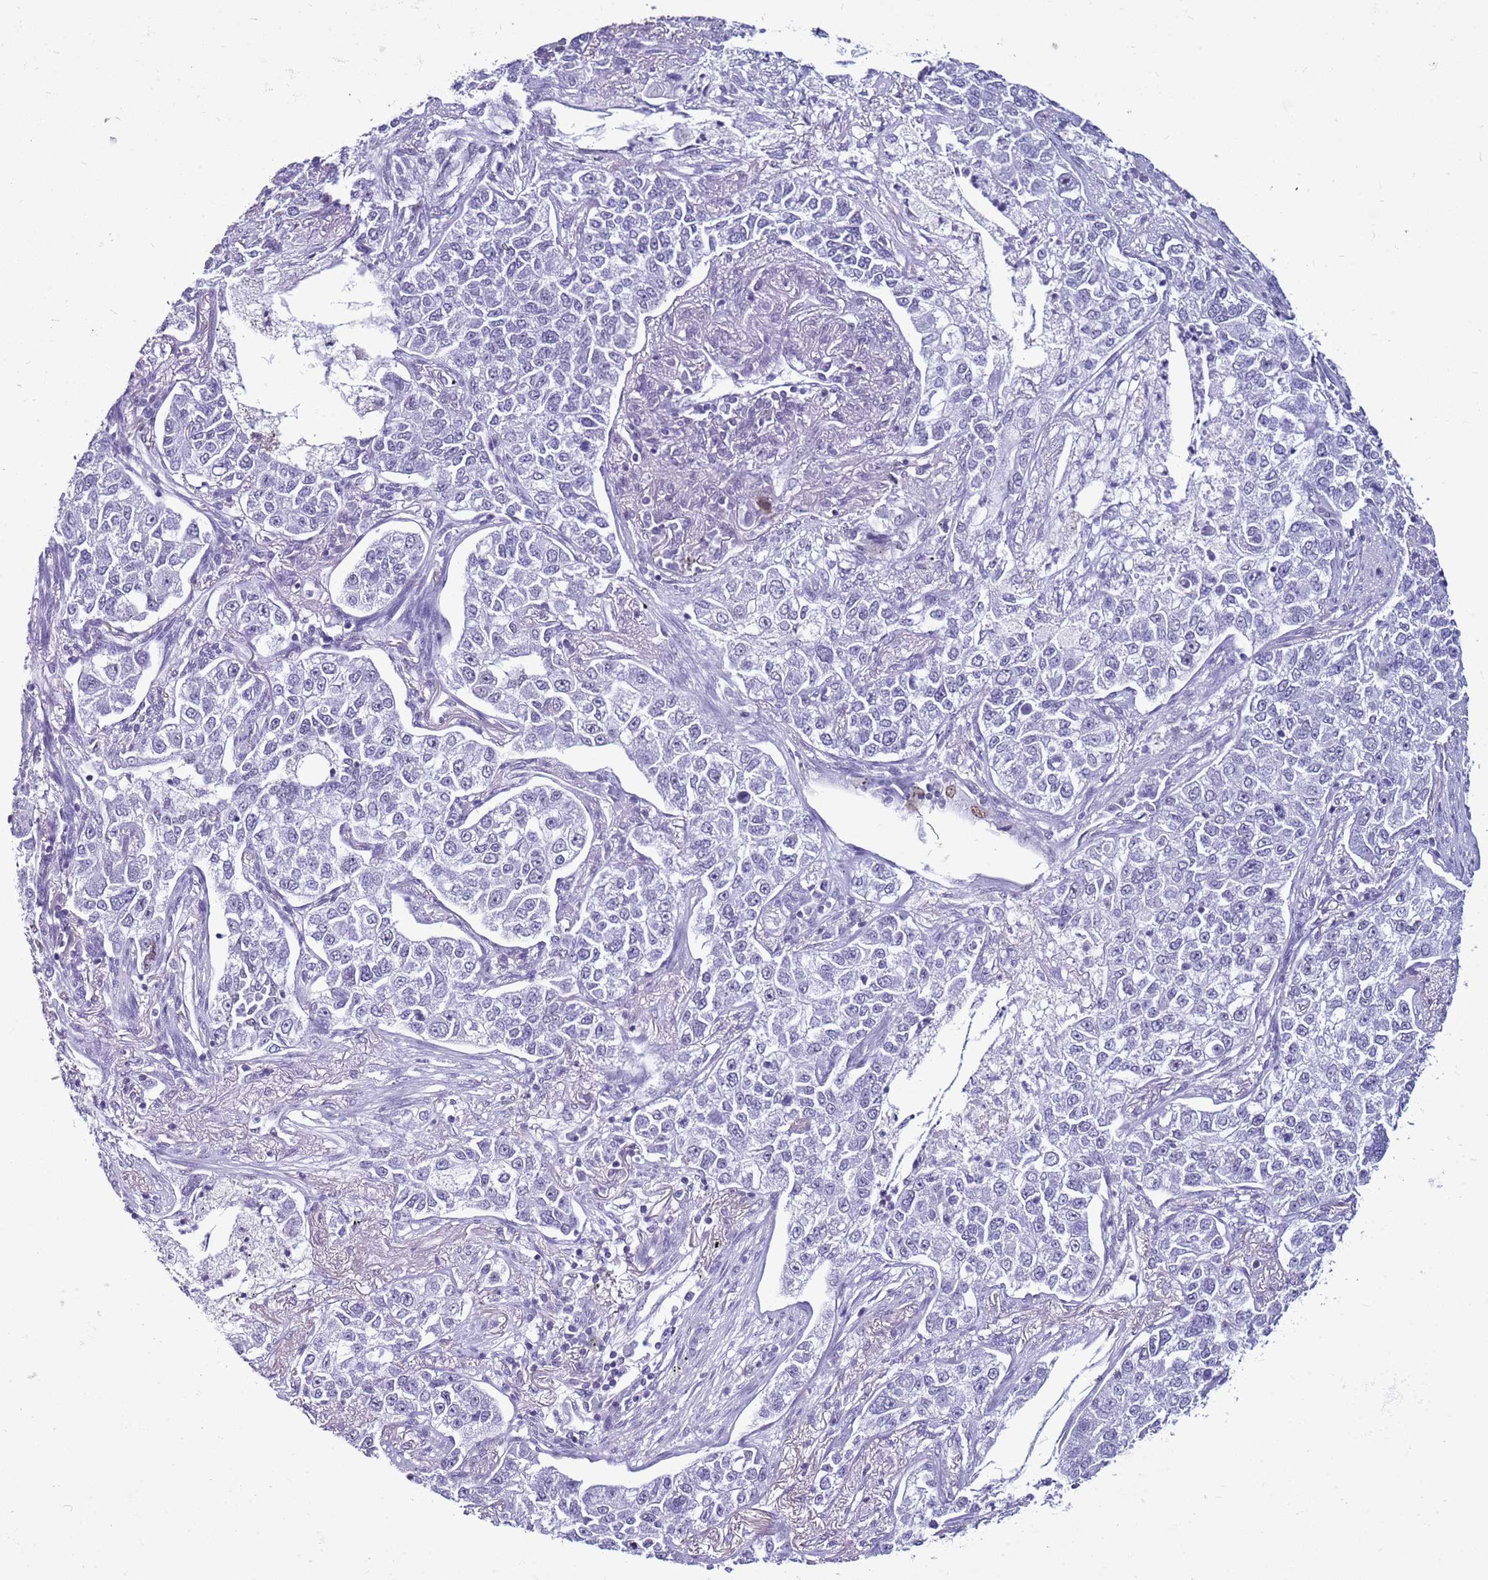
{"staining": {"intensity": "negative", "quantity": "none", "location": "none"}, "tissue": "lung cancer", "cell_type": "Tumor cells", "image_type": "cancer", "snomed": [{"axis": "morphology", "description": "Adenocarcinoma, NOS"}, {"axis": "topography", "description": "Lung"}], "caption": "Immunohistochemistry of lung adenocarcinoma exhibits no staining in tumor cells.", "gene": "DHX15", "patient": {"sex": "male", "age": 49}}